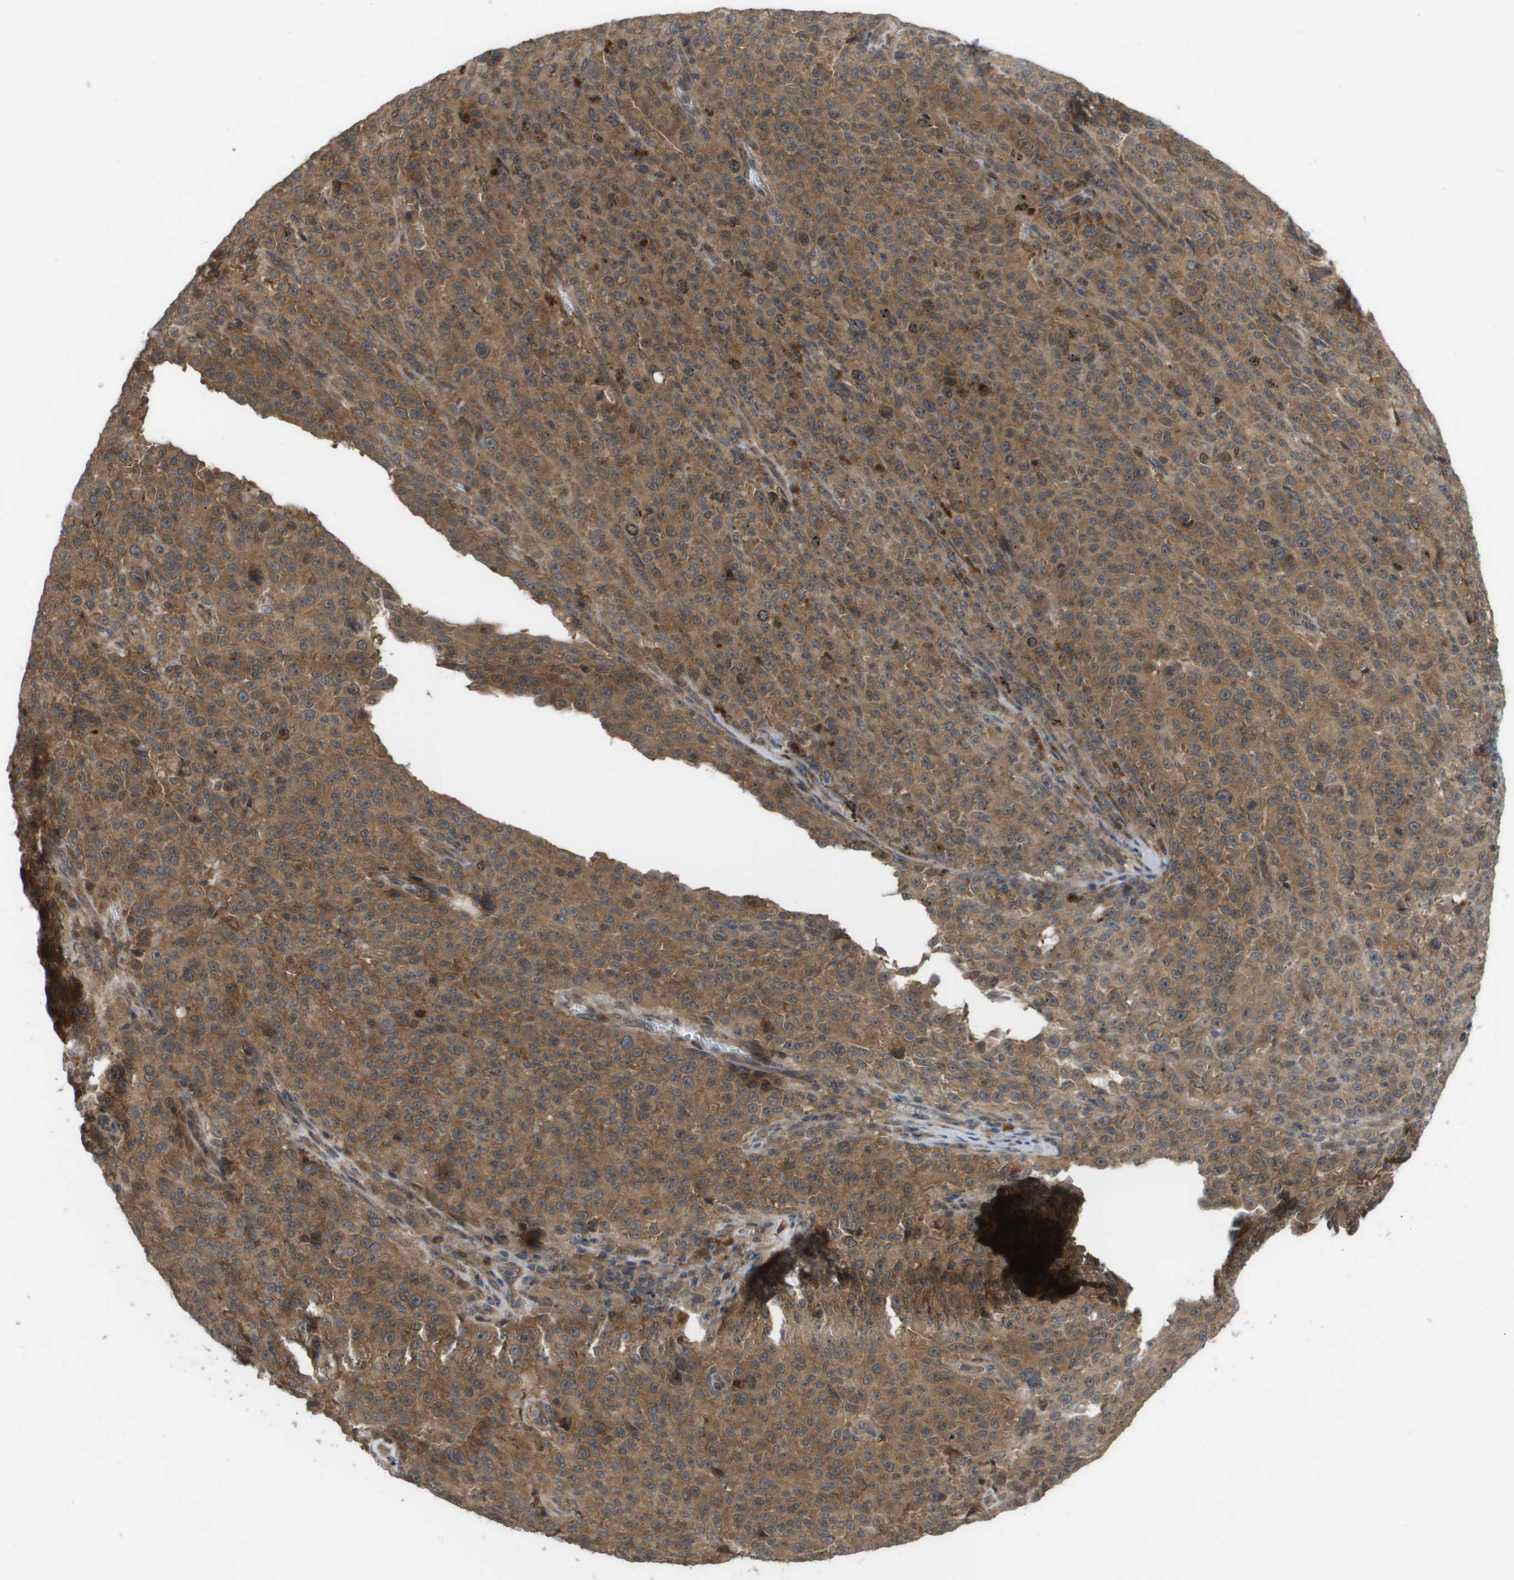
{"staining": {"intensity": "moderate", "quantity": ">75%", "location": "cytoplasmic/membranous,nuclear"}, "tissue": "melanoma", "cell_type": "Tumor cells", "image_type": "cancer", "snomed": [{"axis": "morphology", "description": "Malignant melanoma, NOS"}, {"axis": "topography", "description": "Skin"}], "caption": "Human melanoma stained with a brown dye reveals moderate cytoplasmic/membranous and nuclear positive positivity in approximately >75% of tumor cells.", "gene": "CTPS2", "patient": {"sex": "female", "age": 82}}